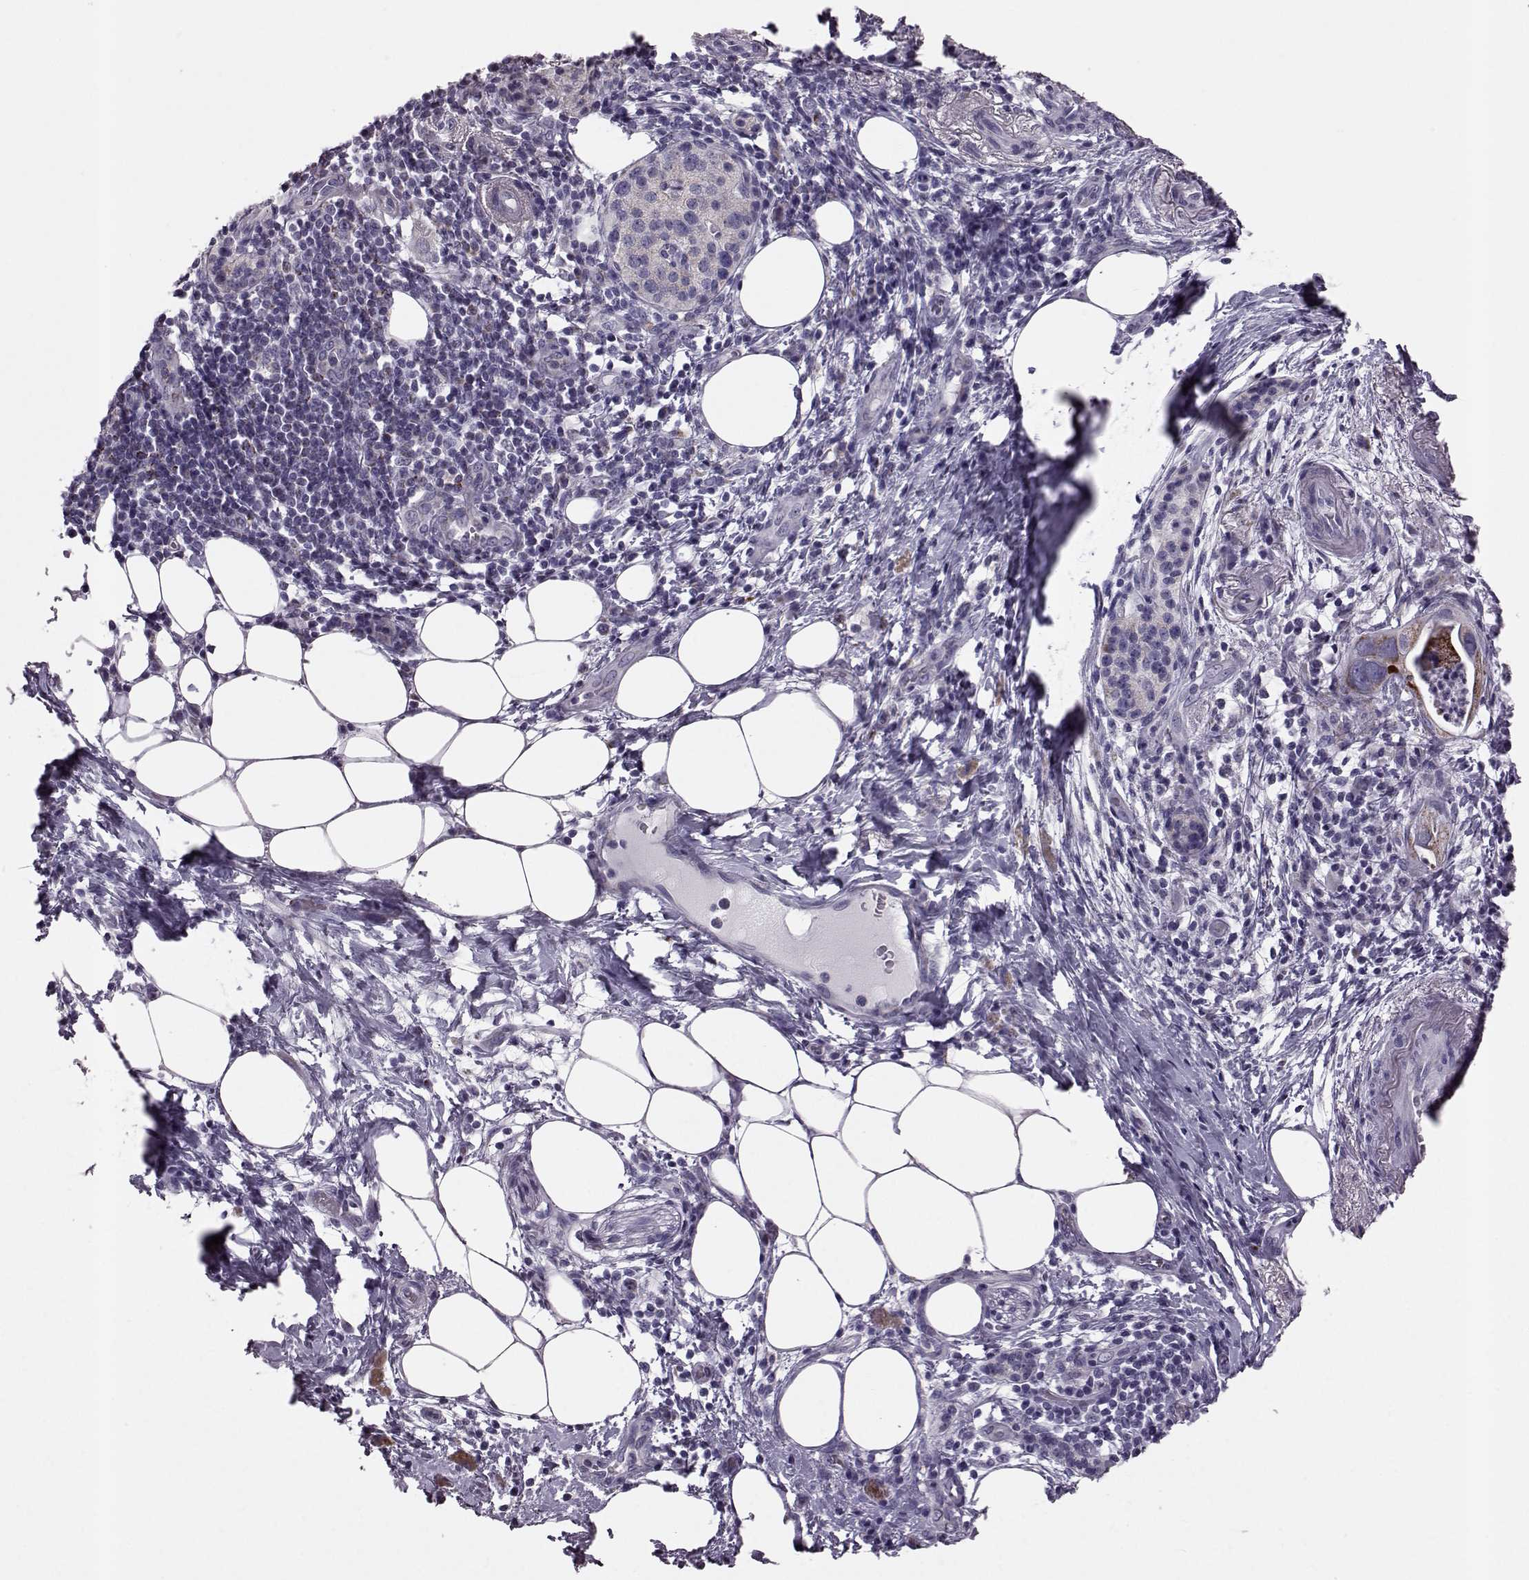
{"staining": {"intensity": "negative", "quantity": "none", "location": "none"}, "tissue": "pancreatic cancer", "cell_type": "Tumor cells", "image_type": "cancer", "snomed": [{"axis": "morphology", "description": "Adenocarcinoma, NOS"}, {"axis": "topography", "description": "Pancreas"}], "caption": "Protein analysis of adenocarcinoma (pancreatic) reveals no significant staining in tumor cells.", "gene": "RIMS2", "patient": {"sex": "female", "age": 72}}